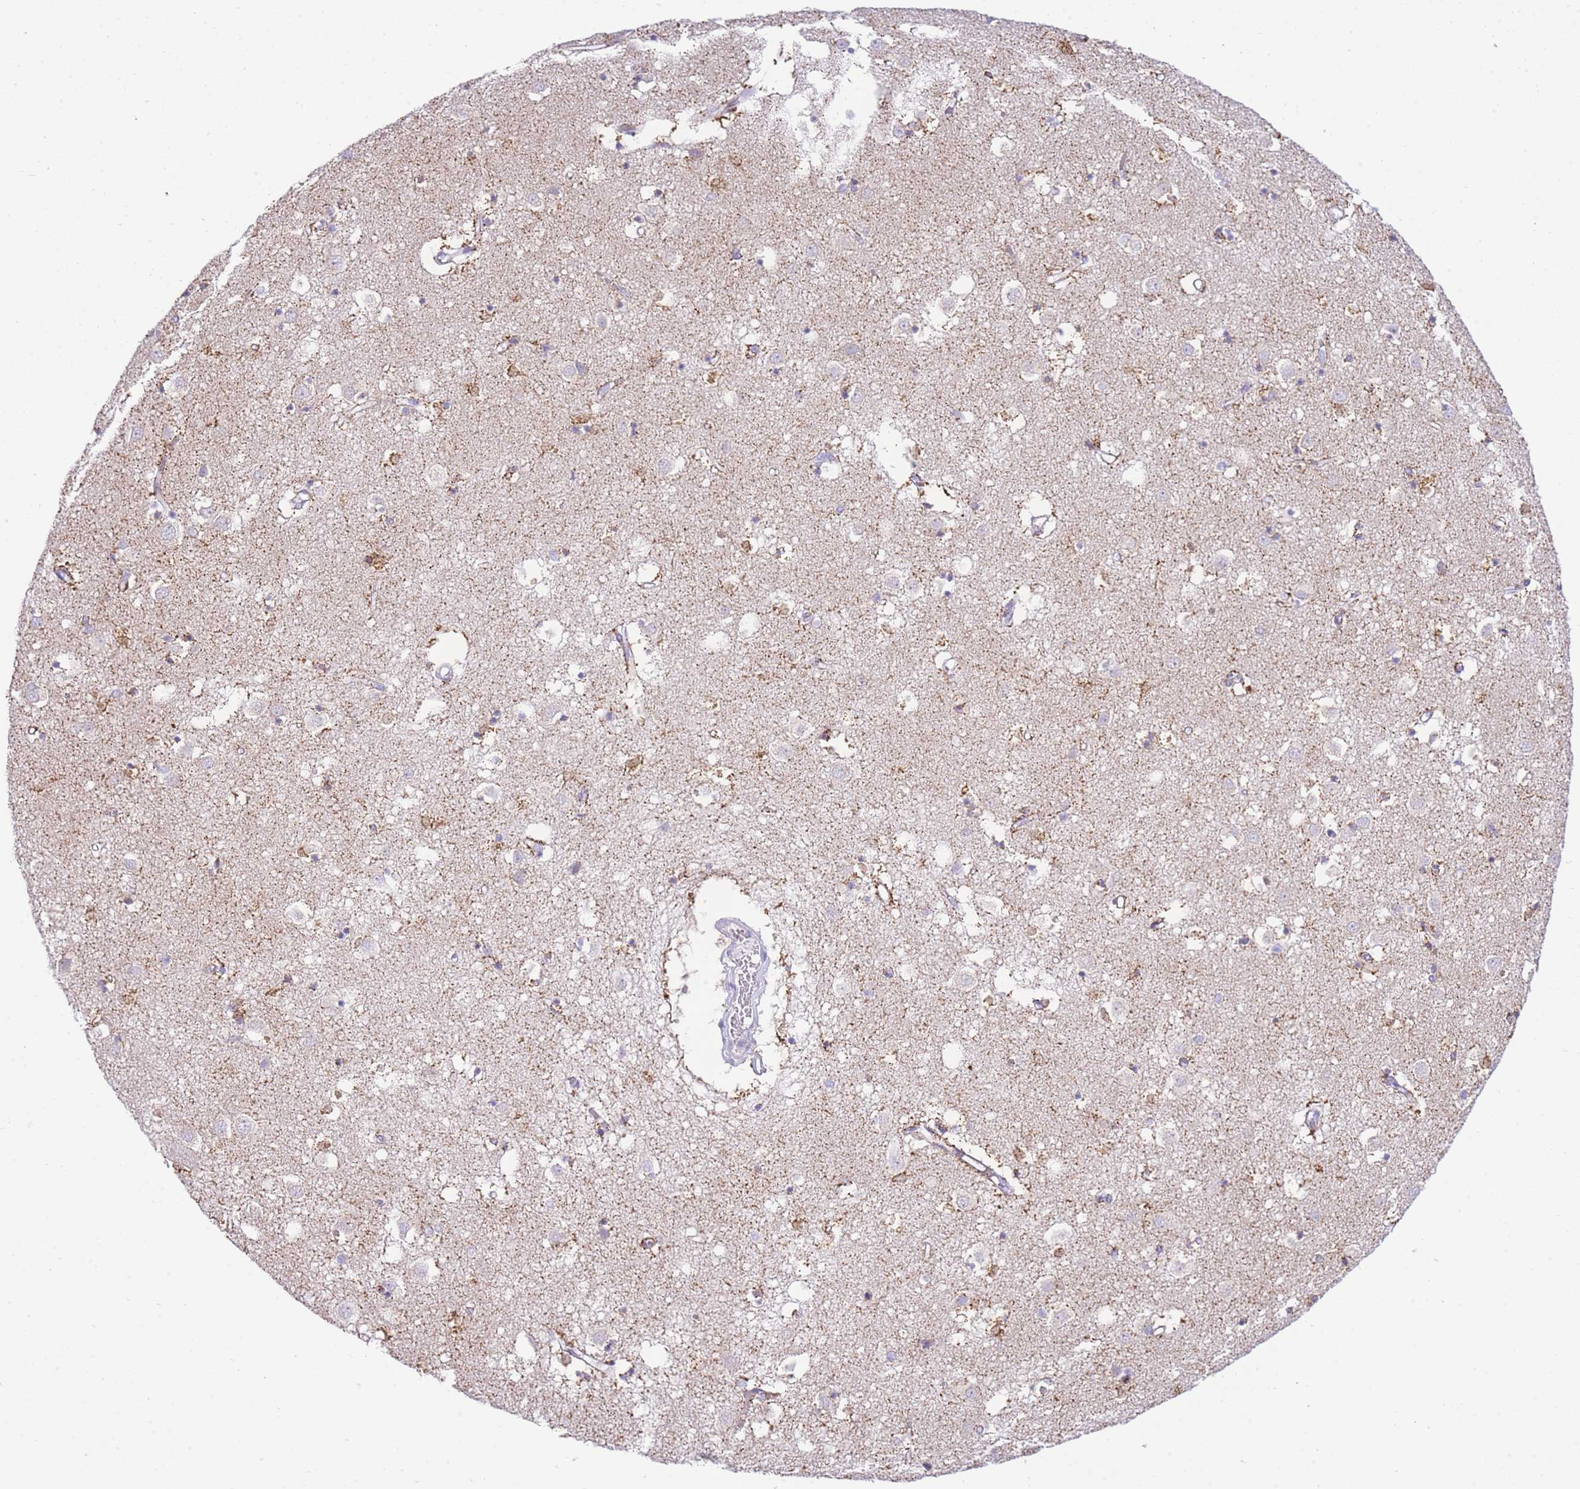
{"staining": {"intensity": "moderate", "quantity": ">75%", "location": "cytoplasmic/membranous"}, "tissue": "caudate", "cell_type": "Glial cells", "image_type": "normal", "snomed": [{"axis": "morphology", "description": "Normal tissue, NOS"}, {"axis": "topography", "description": "Lateral ventricle wall"}], "caption": "Protein expression analysis of normal human caudate reveals moderate cytoplasmic/membranous staining in about >75% of glial cells. The protein is shown in brown color, while the nuclei are stained blue.", "gene": "ACSM4", "patient": {"sex": "male", "age": 70}}